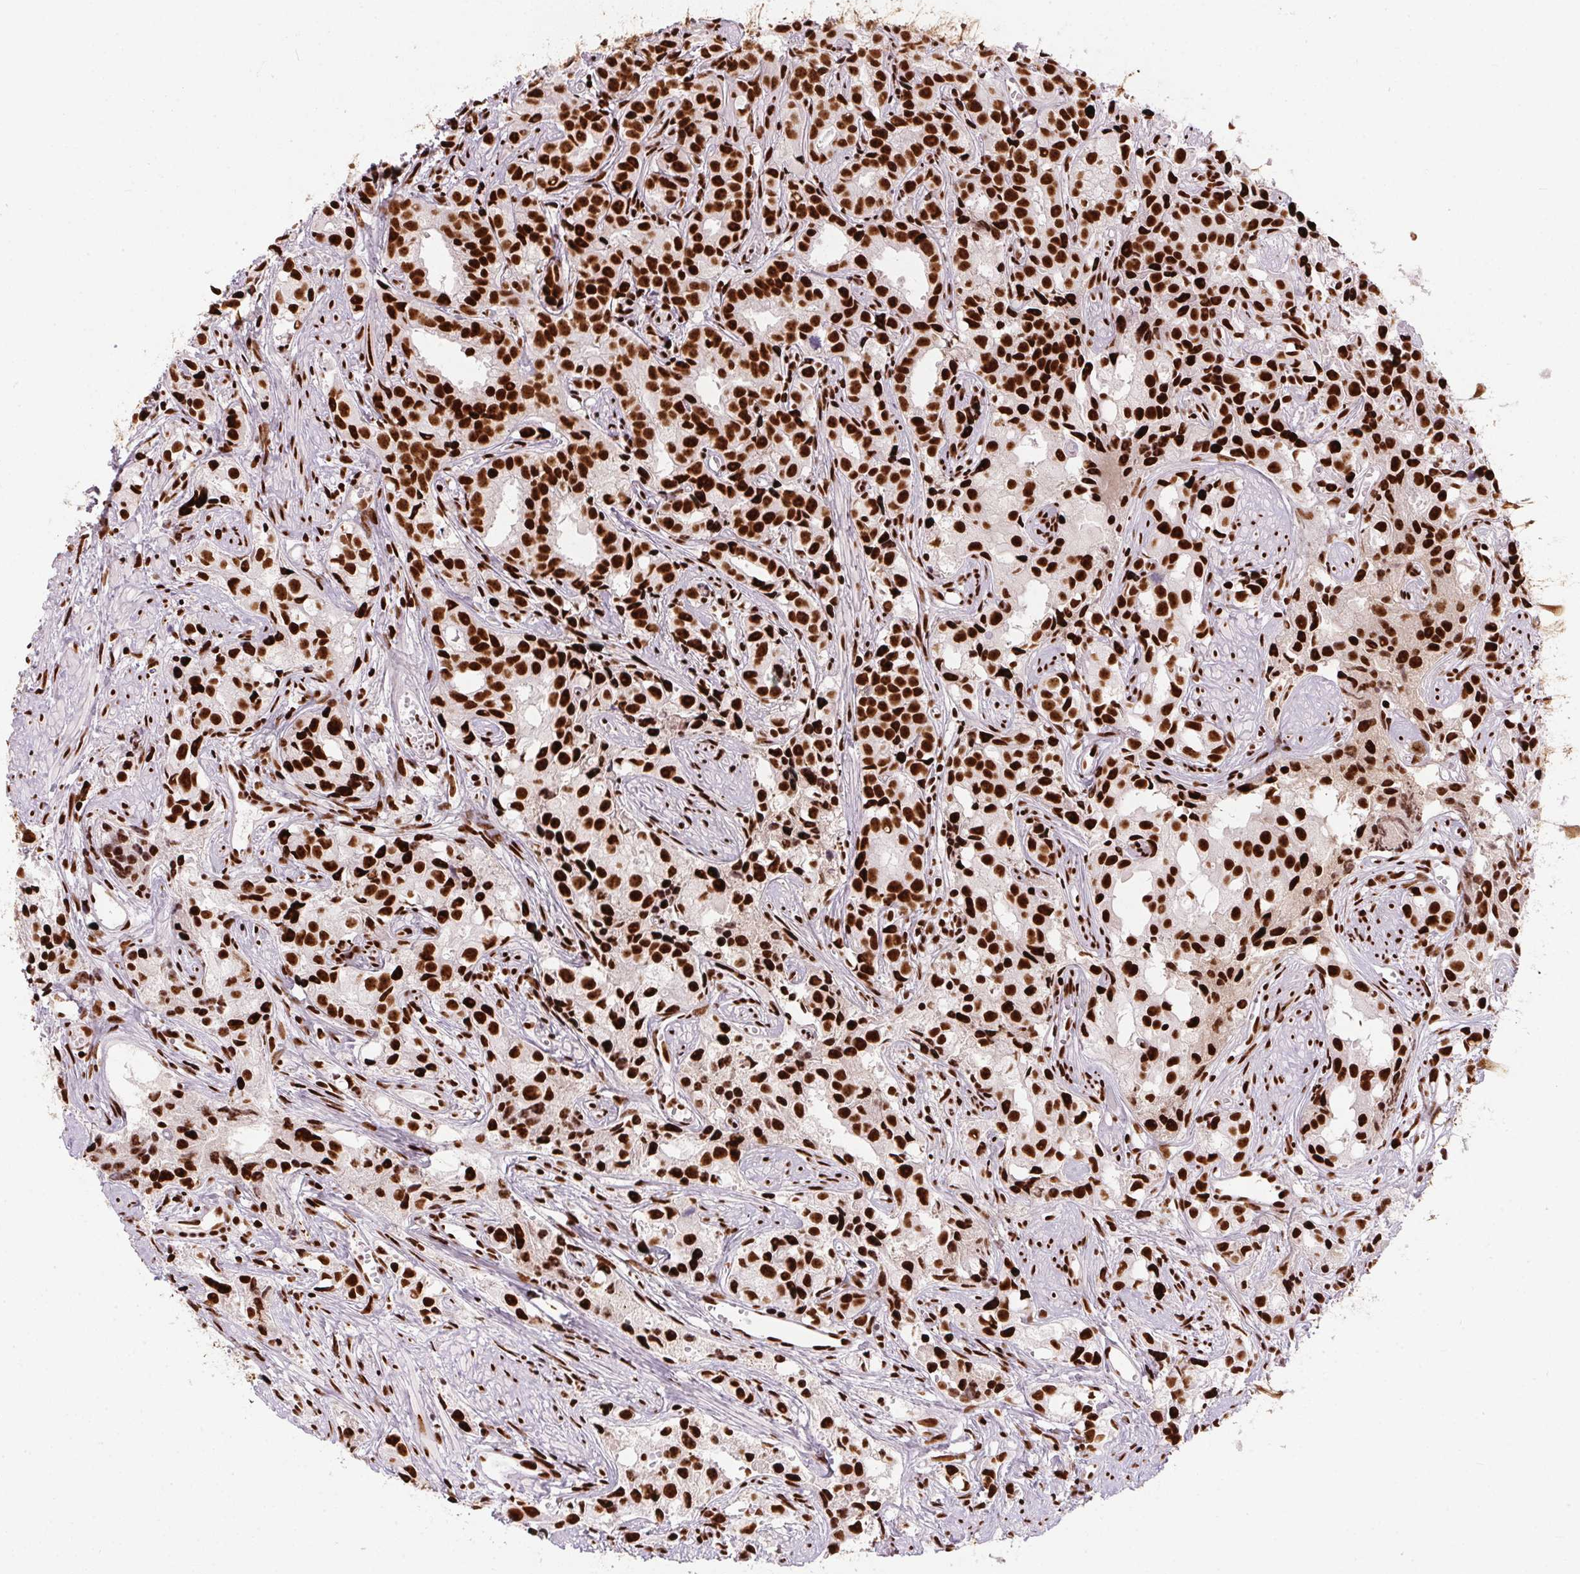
{"staining": {"intensity": "strong", "quantity": ">75%", "location": "nuclear"}, "tissue": "prostate cancer", "cell_type": "Tumor cells", "image_type": "cancer", "snomed": [{"axis": "morphology", "description": "Adenocarcinoma, High grade"}, {"axis": "topography", "description": "Prostate"}], "caption": "The micrograph displays a brown stain indicating the presence of a protein in the nuclear of tumor cells in prostate cancer.", "gene": "PAGE3", "patient": {"sex": "male", "age": 75}}